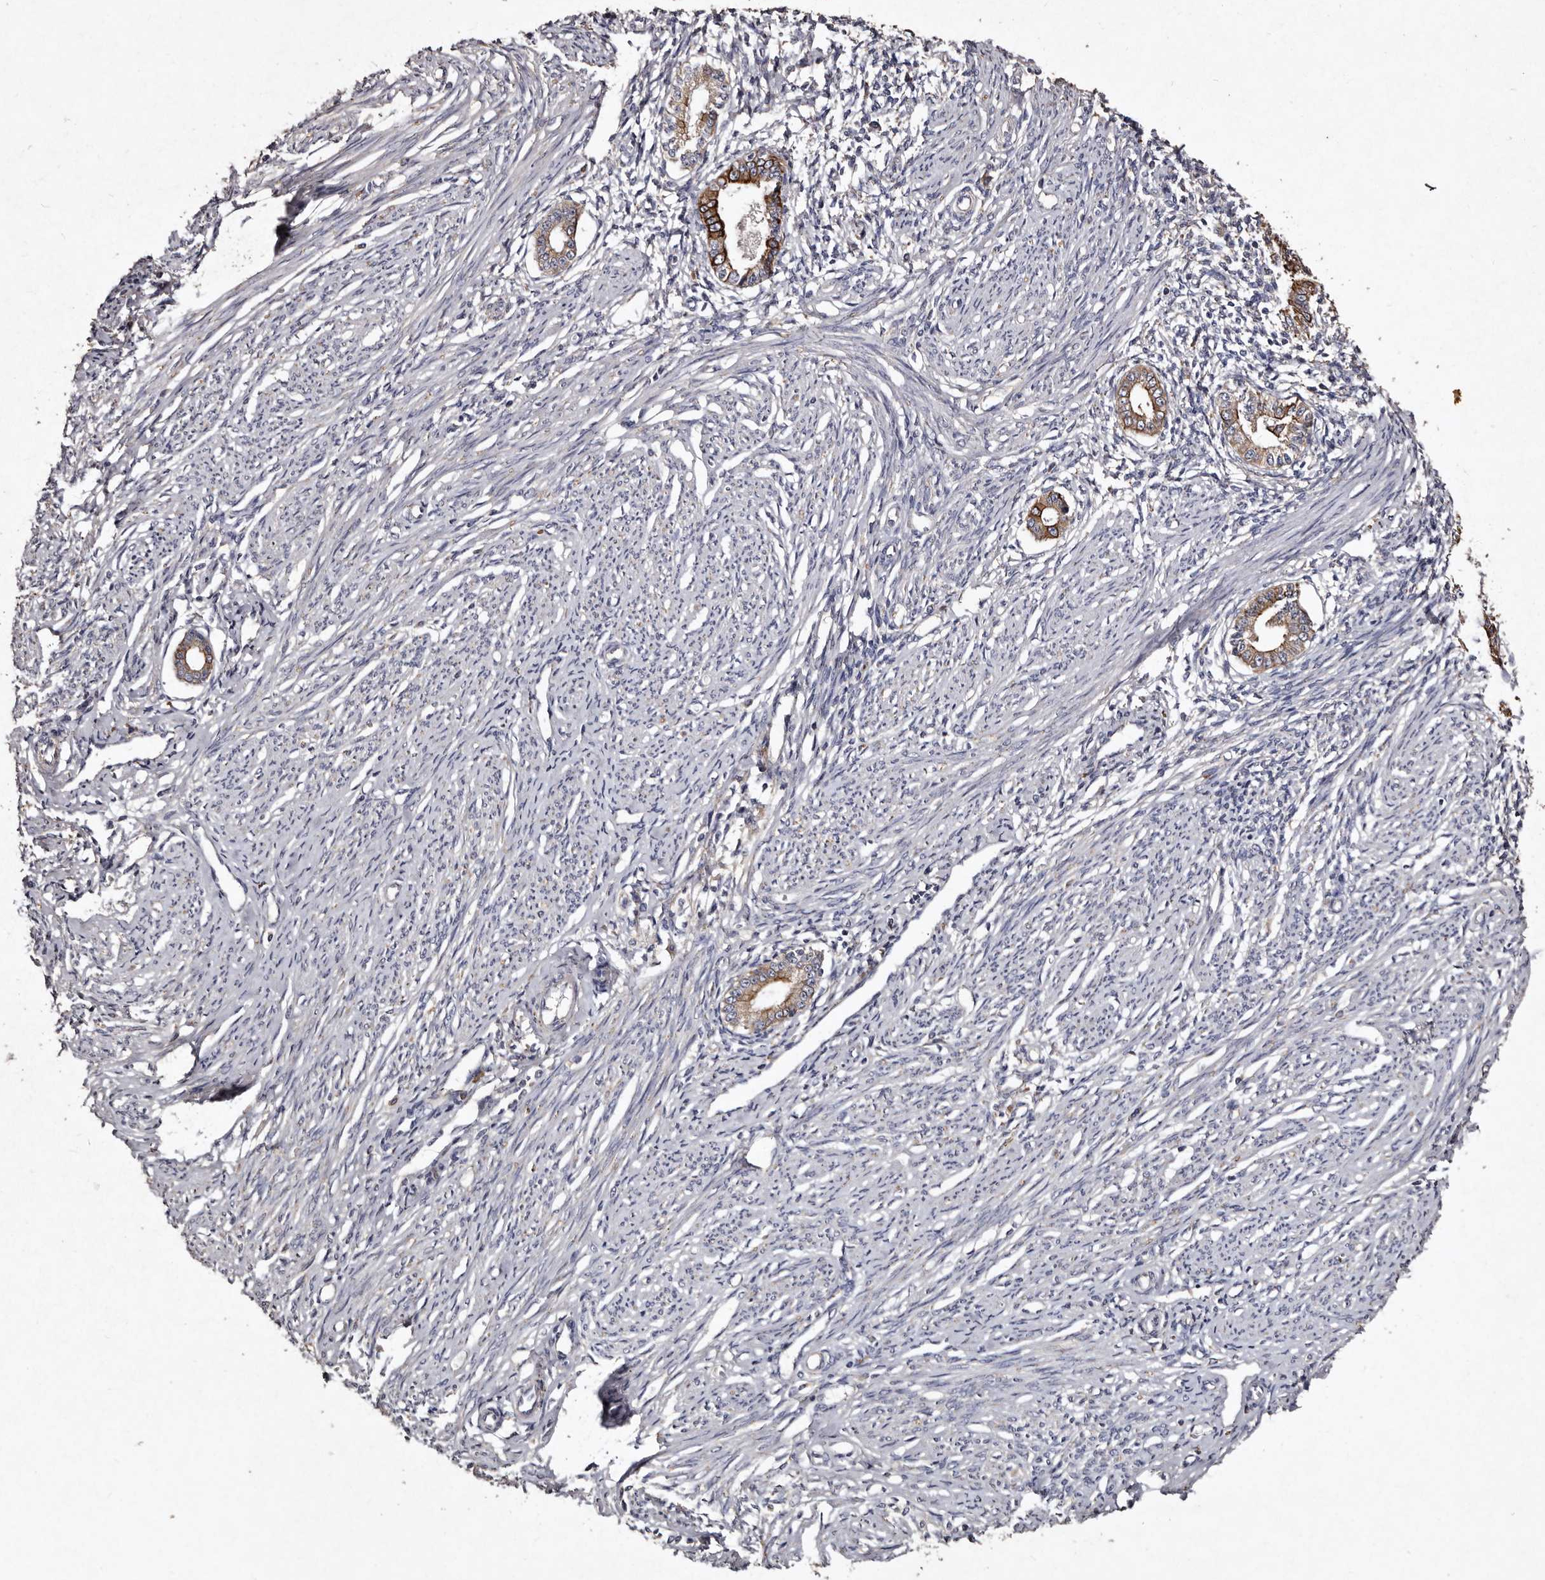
{"staining": {"intensity": "negative", "quantity": "none", "location": "none"}, "tissue": "endometrium", "cell_type": "Cells in endometrial stroma", "image_type": "normal", "snomed": [{"axis": "morphology", "description": "Normal tissue, NOS"}, {"axis": "topography", "description": "Endometrium"}], "caption": "An IHC histopathology image of unremarkable endometrium is shown. There is no staining in cells in endometrial stroma of endometrium. (Brightfield microscopy of DAB (3,3'-diaminobenzidine) IHC at high magnification).", "gene": "TFB1M", "patient": {"sex": "female", "age": 56}}